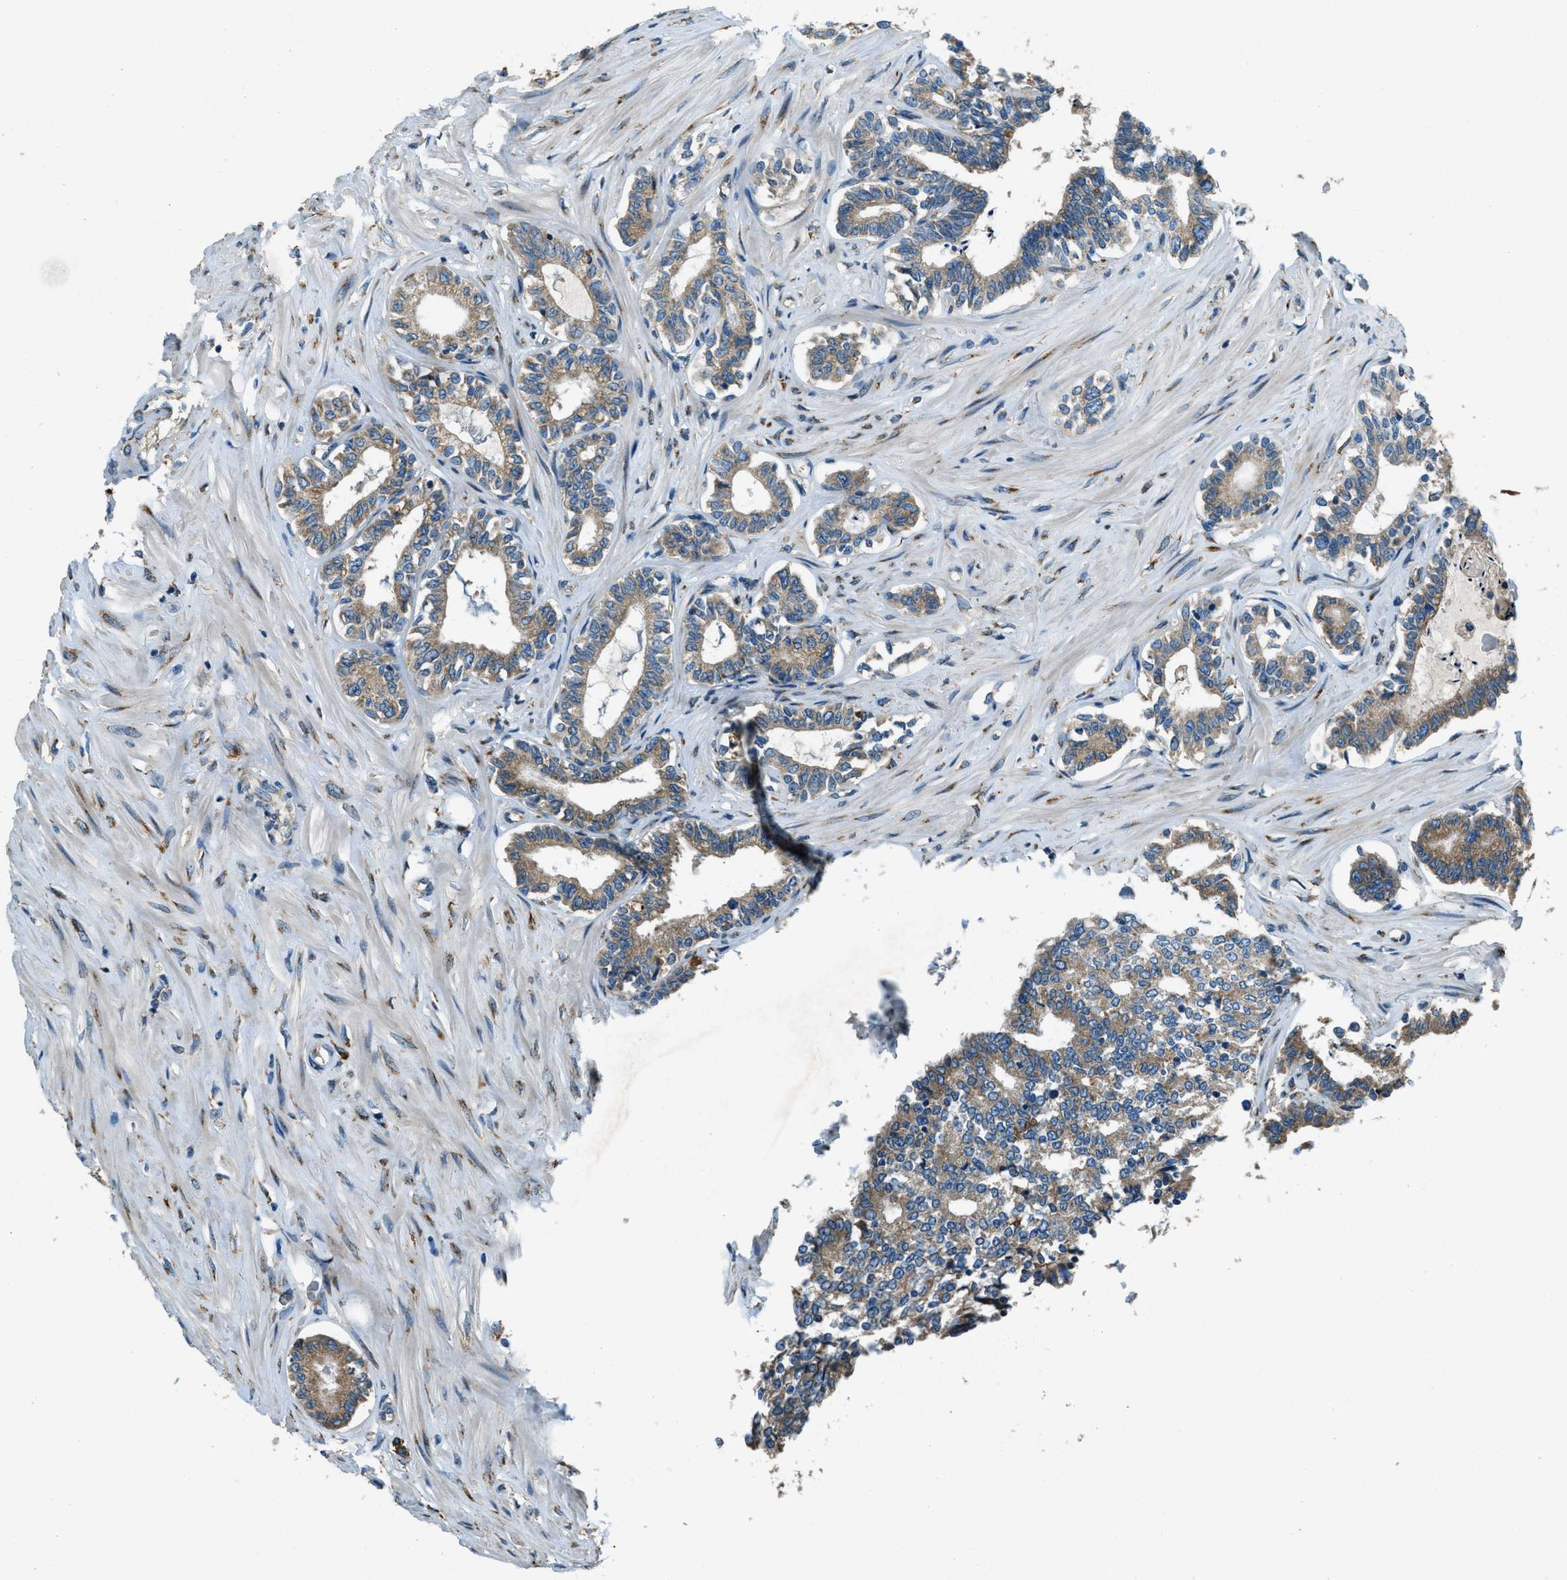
{"staining": {"intensity": "weak", "quantity": ">75%", "location": "cytoplasmic/membranous"}, "tissue": "seminal vesicle", "cell_type": "Glandular cells", "image_type": "normal", "snomed": [{"axis": "morphology", "description": "Normal tissue, NOS"}, {"axis": "morphology", "description": "Adenocarcinoma, High grade"}, {"axis": "topography", "description": "Prostate"}, {"axis": "topography", "description": "Seminal veicle"}], "caption": "Immunohistochemical staining of unremarkable seminal vesicle demonstrates low levels of weak cytoplasmic/membranous positivity in approximately >75% of glandular cells.", "gene": "GIMAP8", "patient": {"sex": "male", "age": 55}}